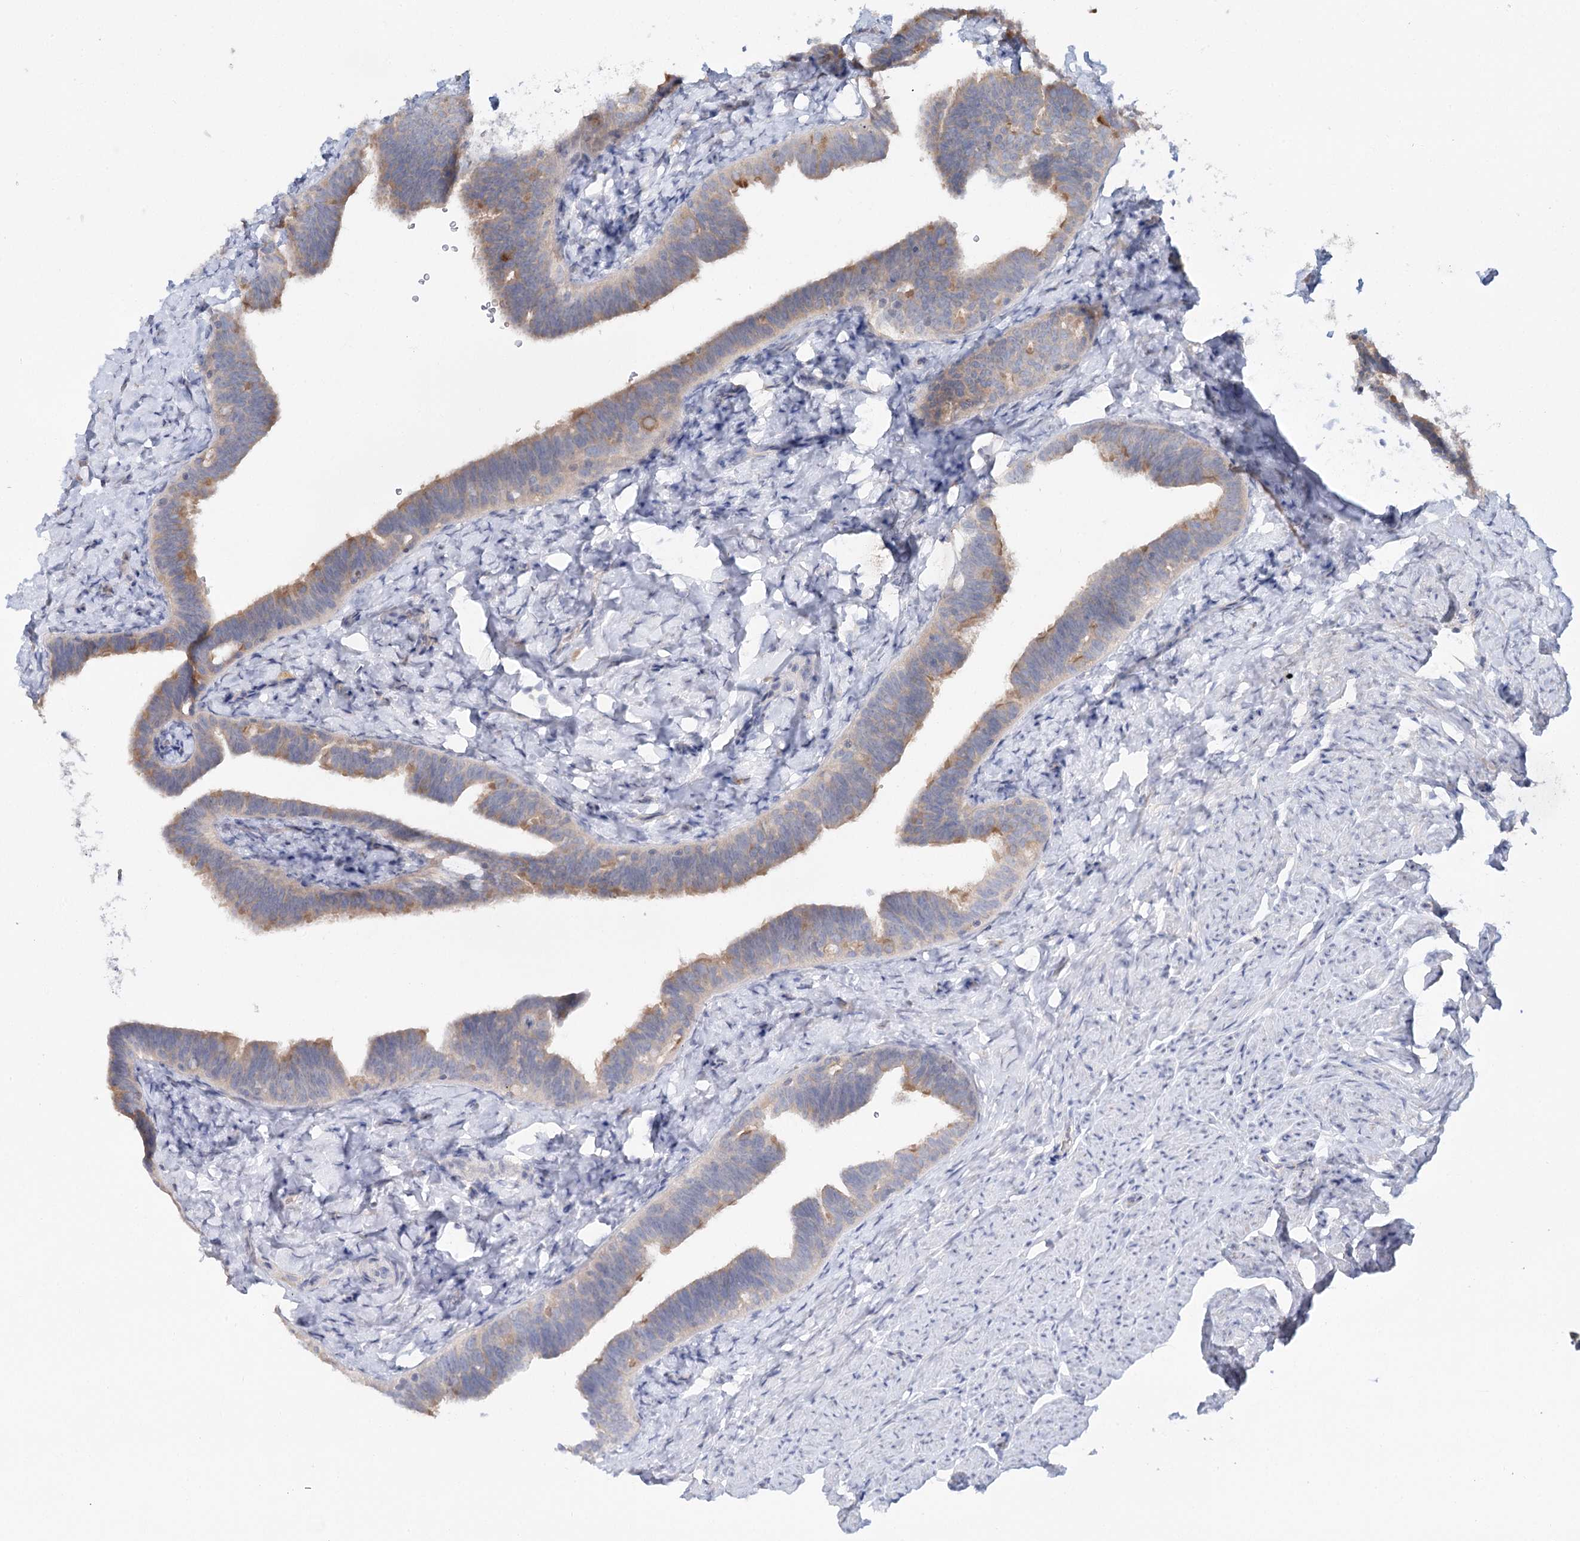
{"staining": {"intensity": "weak", "quantity": "25%-75%", "location": "cytoplasmic/membranous"}, "tissue": "fallopian tube", "cell_type": "Glandular cells", "image_type": "normal", "snomed": [{"axis": "morphology", "description": "Normal tissue, NOS"}, {"axis": "topography", "description": "Fallopian tube"}], "caption": "Weak cytoplasmic/membranous expression is identified in approximately 25%-75% of glandular cells in normal fallopian tube.", "gene": "DAPK1", "patient": {"sex": "female", "age": 39}}